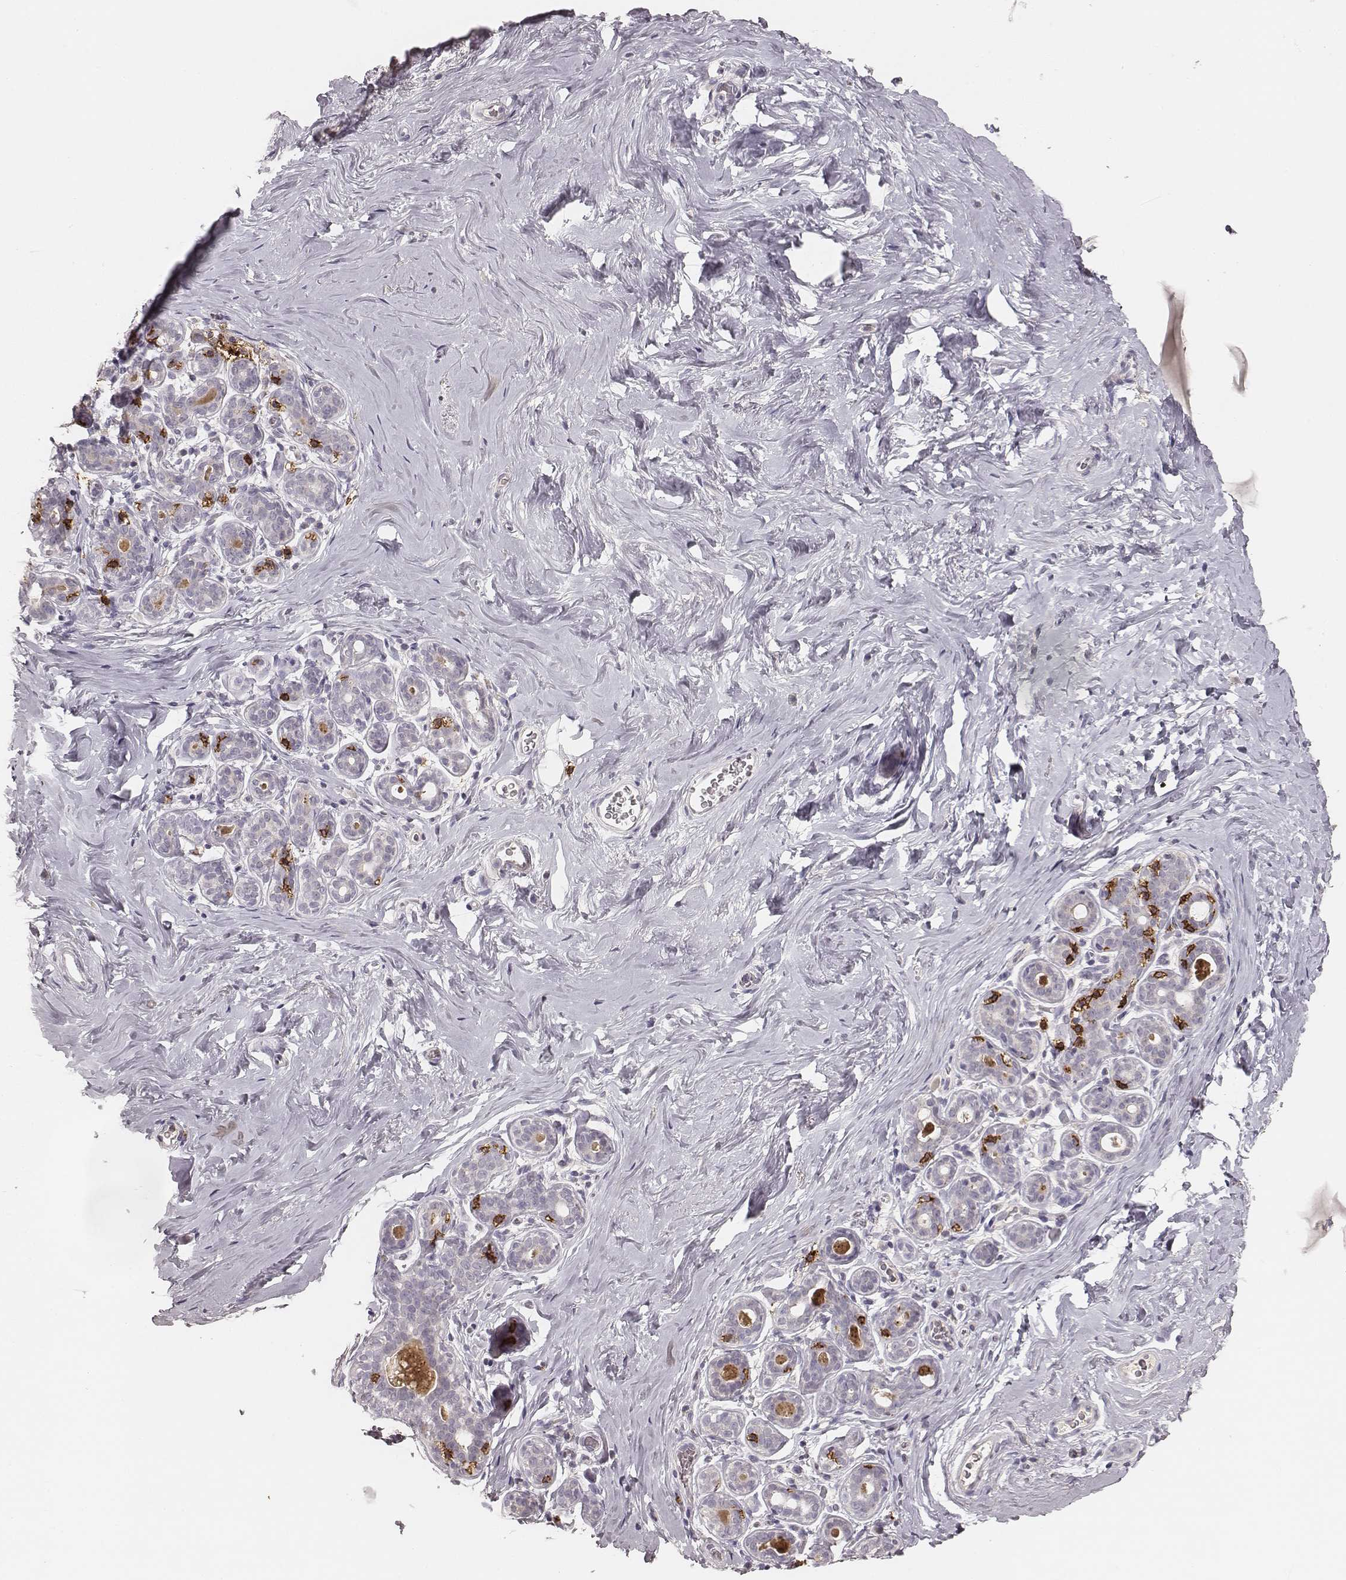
{"staining": {"intensity": "negative", "quantity": "none", "location": "none"}, "tissue": "breast", "cell_type": "Adipocytes", "image_type": "normal", "snomed": [{"axis": "morphology", "description": "Normal tissue, NOS"}, {"axis": "topography", "description": "Skin"}, {"axis": "topography", "description": "Breast"}], "caption": "This histopathology image is of normal breast stained with immunohistochemistry (IHC) to label a protein in brown with the nuclei are counter-stained blue. There is no expression in adipocytes.", "gene": "CD8A", "patient": {"sex": "female", "age": 43}}